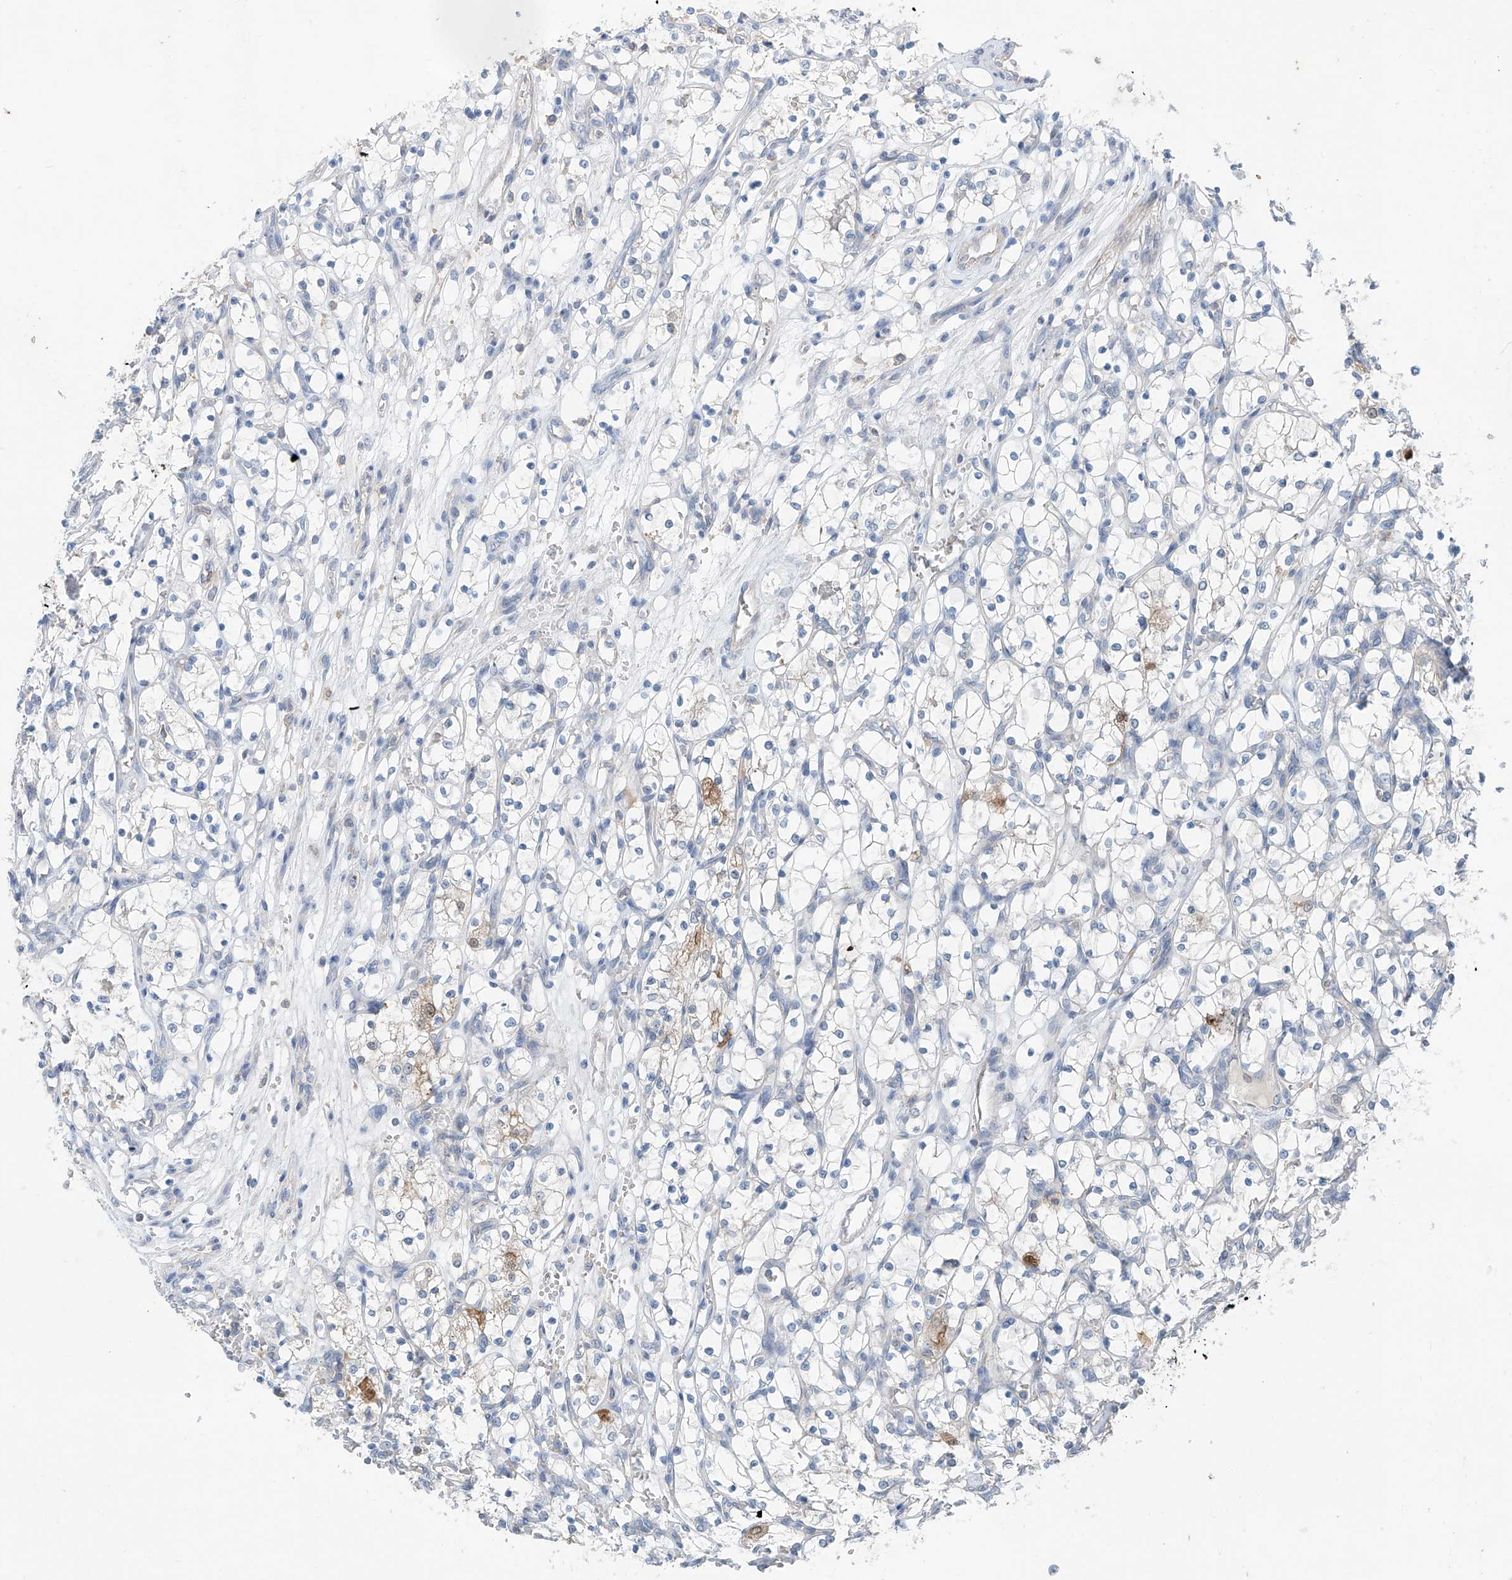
{"staining": {"intensity": "weak", "quantity": "<25%", "location": "cytoplasmic/membranous"}, "tissue": "renal cancer", "cell_type": "Tumor cells", "image_type": "cancer", "snomed": [{"axis": "morphology", "description": "Adenocarcinoma, NOS"}, {"axis": "topography", "description": "Kidney"}], "caption": "Renal cancer stained for a protein using immunohistochemistry shows no staining tumor cells.", "gene": "ANKRD34A", "patient": {"sex": "female", "age": 69}}